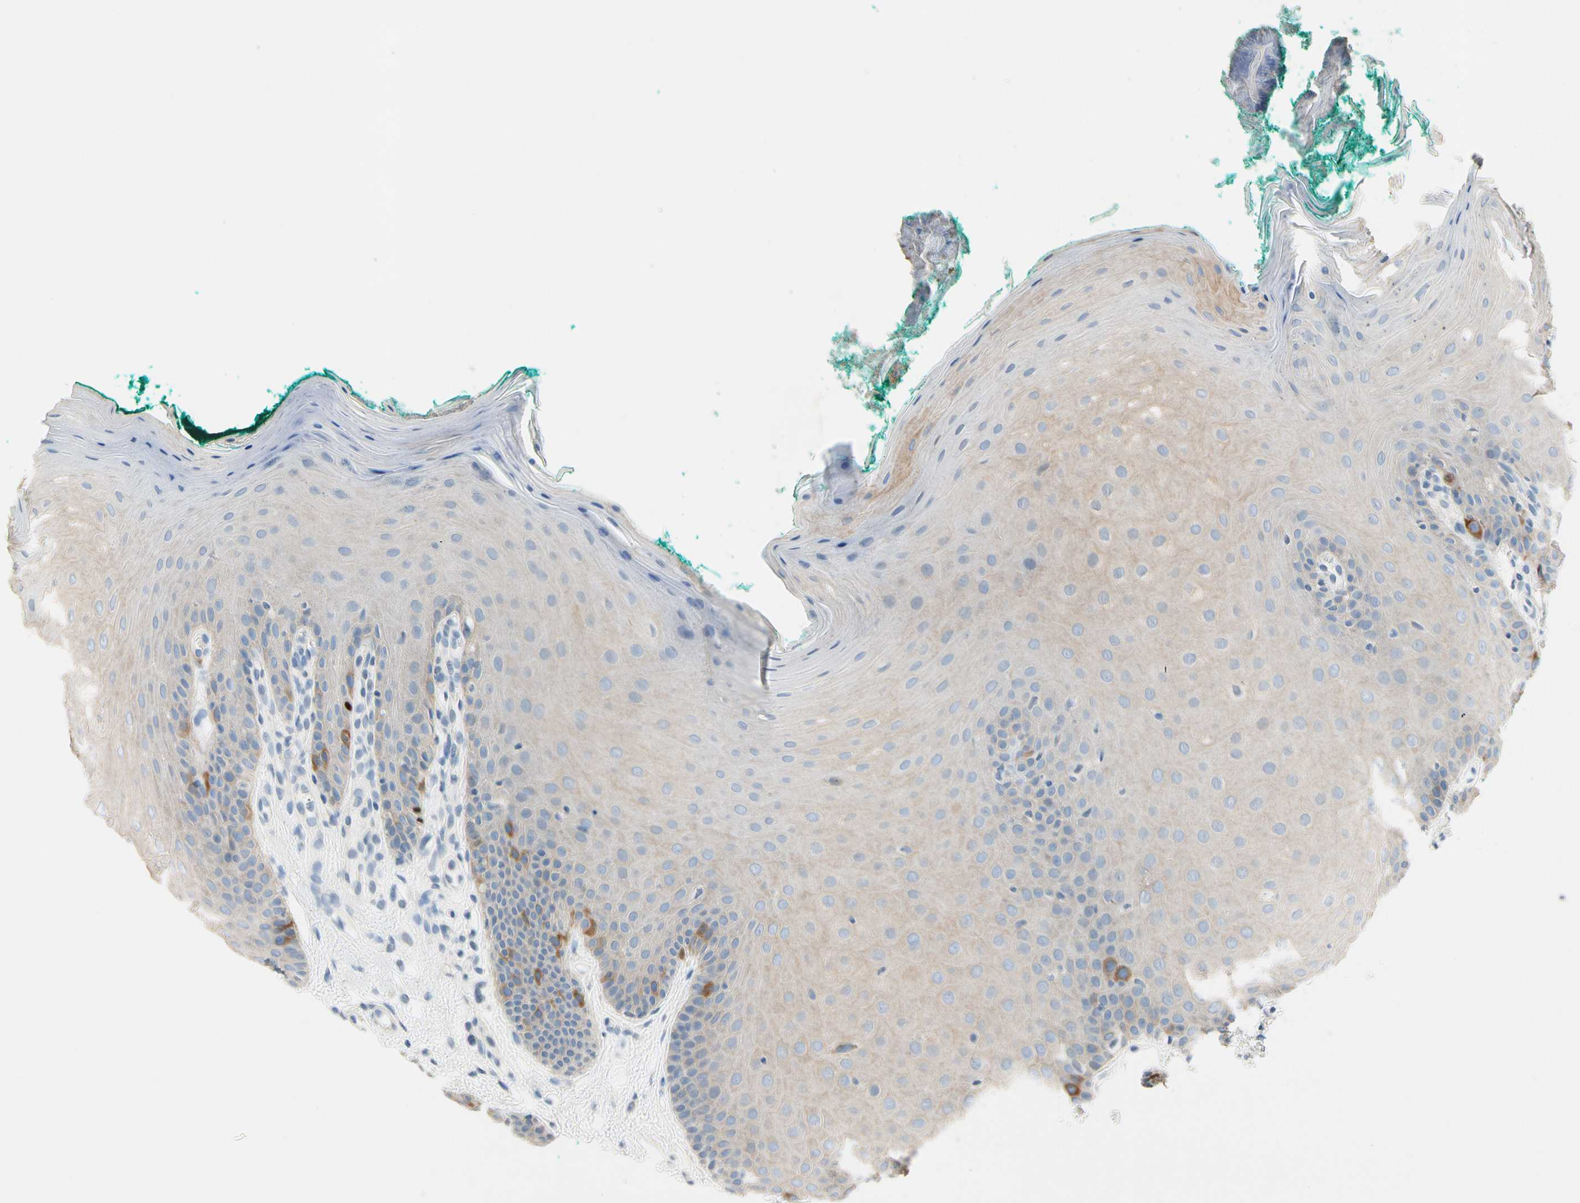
{"staining": {"intensity": "moderate", "quantity": "<25%", "location": "cytoplasmic/membranous"}, "tissue": "oral mucosa", "cell_type": "Squamous epithelial cells", "image_type": "normal", "snomed": [{"axis": "morphology", "description": "Normal tissue, NOS"}, {"axis": "topography", "description": "Skeletal muscle"}, {"axis": "topography", "description": "Oral tissue"}], "caption": "Squamous epithelial cells display low levels of moderate cytoplasmic/membranous expression in about <25% of cells in unremarkable oral mucosa. (DAB (3,3'-diaminobenzidine) = brown stain, brightfield microscopy at high magnification).", "gene": "CKAP2", "patient": {"sex": "male", "age": 58}}